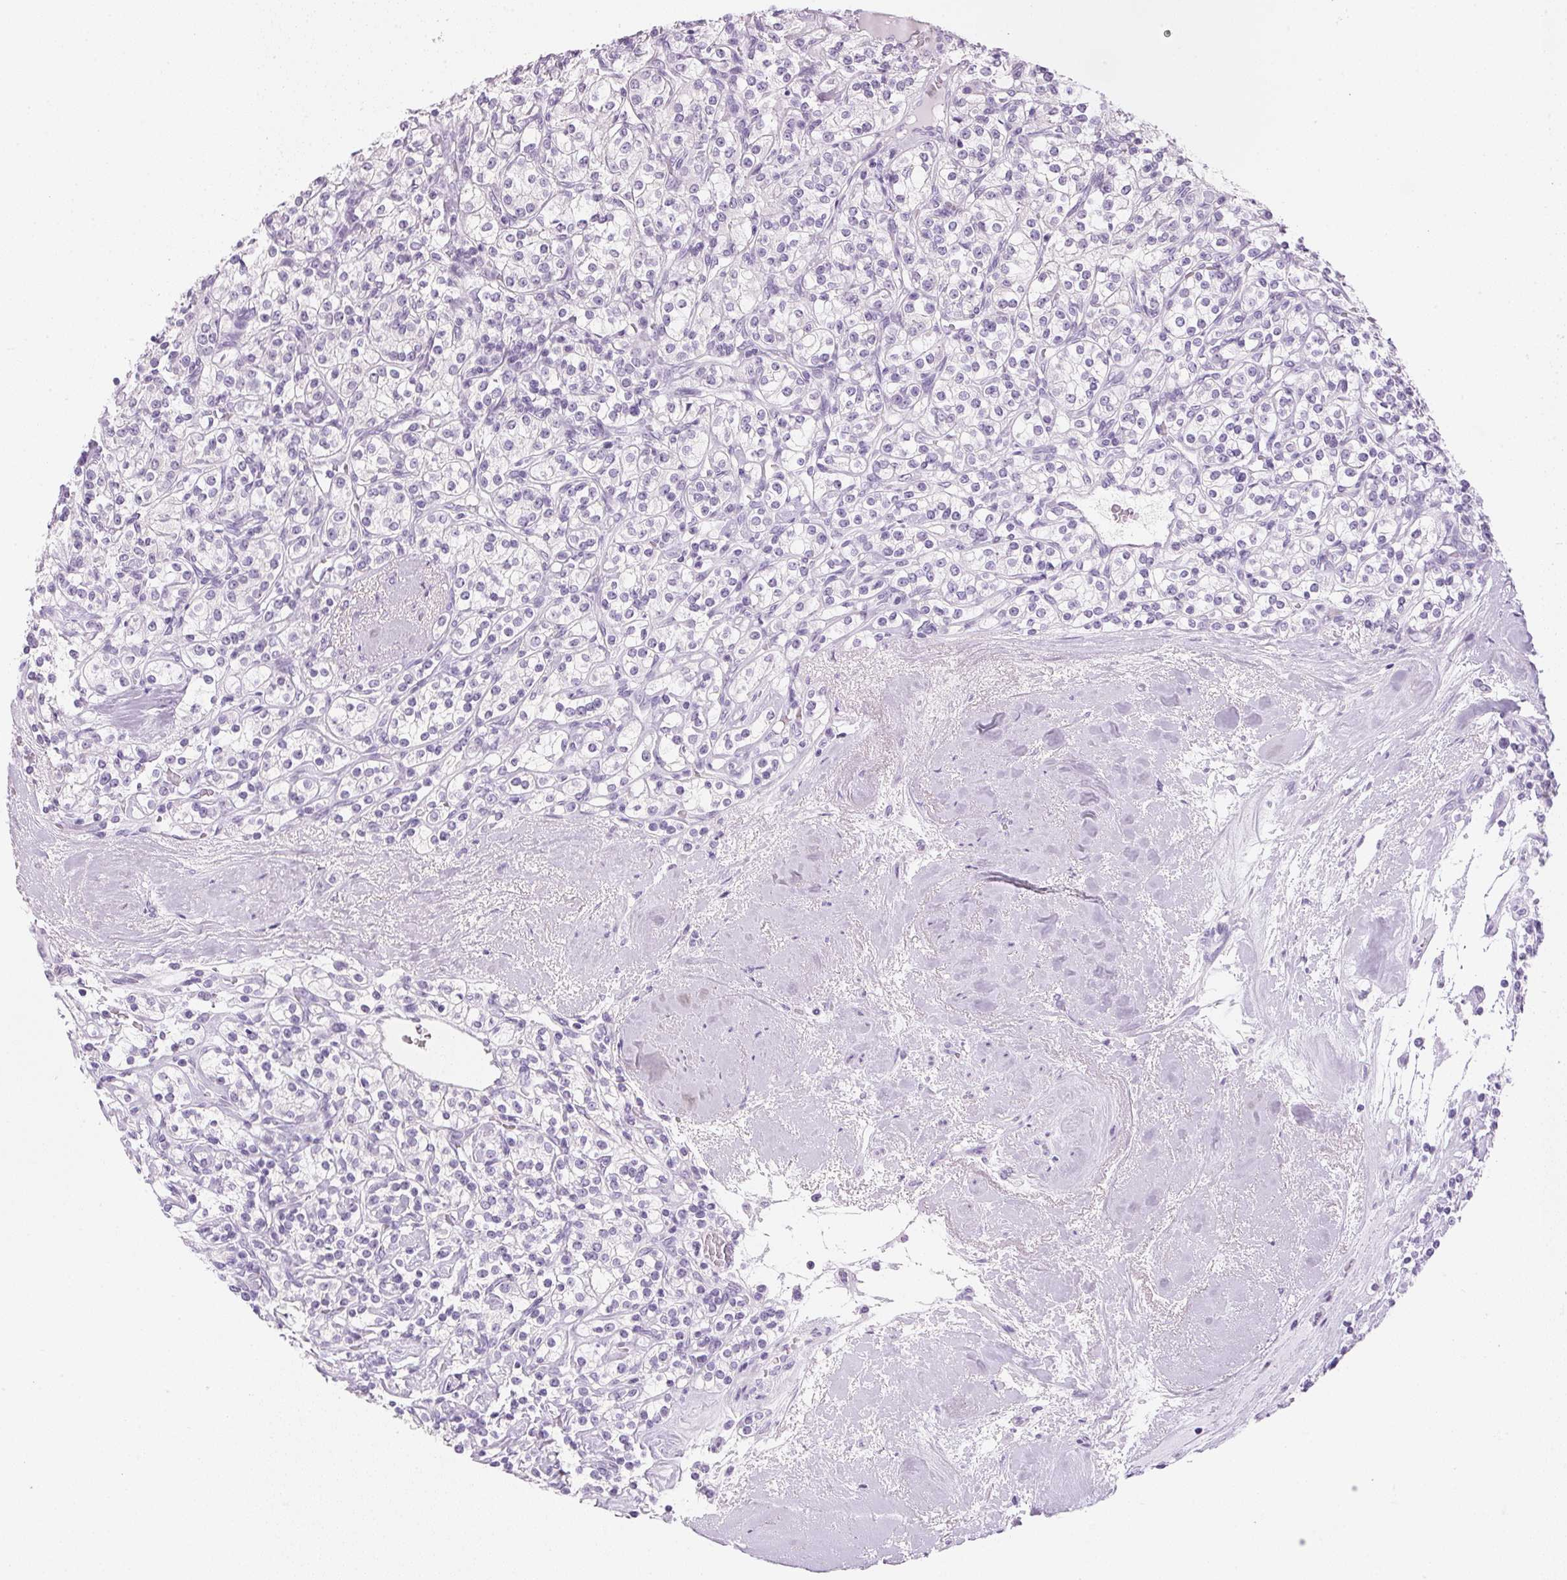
{"staining": {"intensity": "negative", "quantity": "none", "location": "none"}, "tissue": "renal cancer", "cell_type": "Tumor cells", "image_type": "cancer", "snomed": [{"axis": "morphology", "description": "Adenocarcinoma, NOS"}, {"axis": "topography", "description": "Kidney"}], "caption": "Micrograph shows no significant protein positivity in tumor cells of renal cancer (adenocarcinoma). (DAB (3,3'-diaminobenzidine) immunohistochemistry (IHC), high magnification).", "gene": "IGFBP1", "patient": {"sex": "male", "age": 77}}